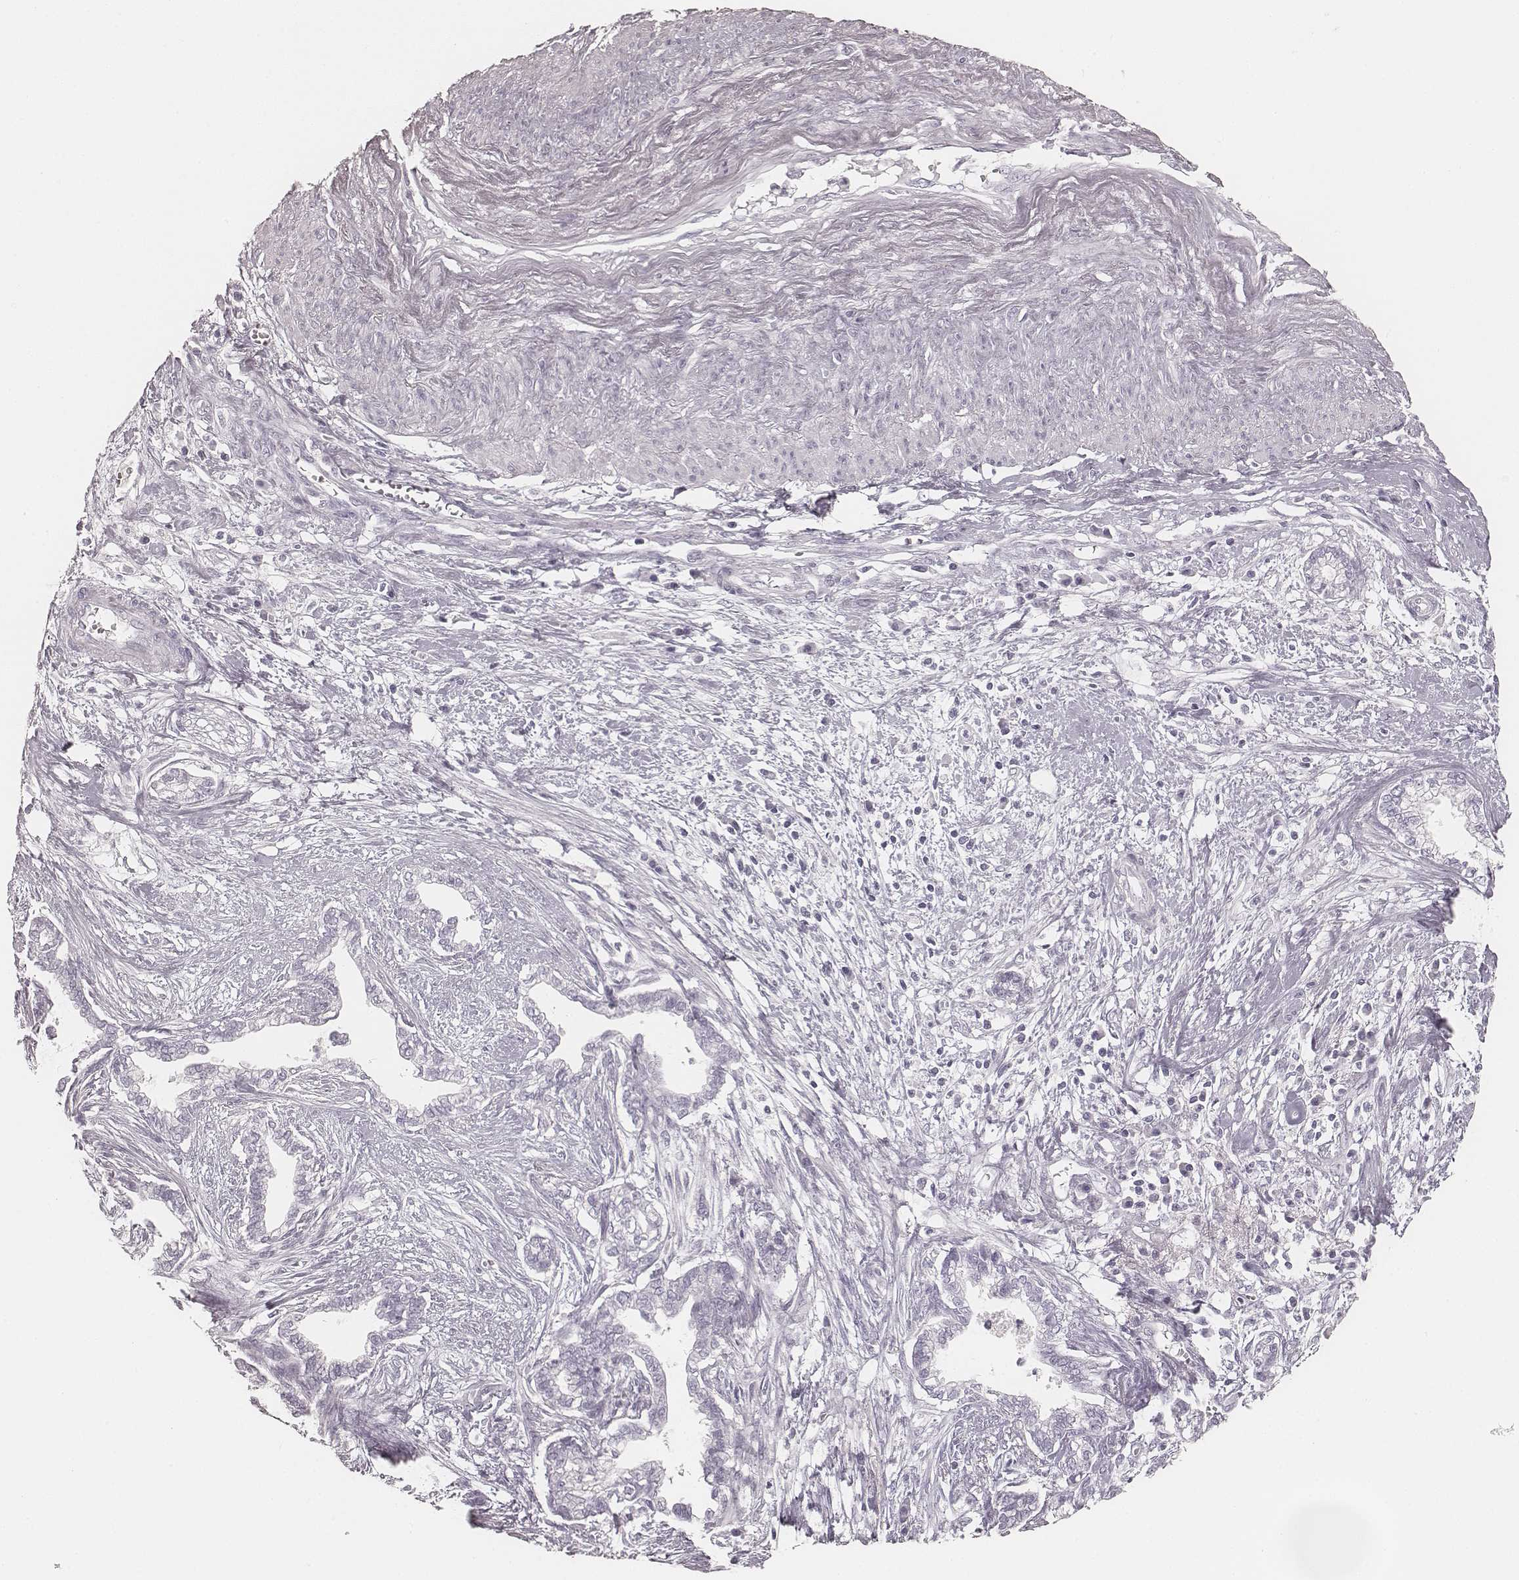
{"staining": {"intensity": "negative", "quantity": "none", "location": "none"}, "tissue": "cervical cancer", "cell_type": "Tumor cells", "image_type": "cancer", "snomed": [{"axis": "morphology", "description": "Adenocarcinoma, NOS"}, {"axis": "topography", "description": "Cervix"}], "caption": "A high-resolution micrograph shows immunohistochemistry staining of cervical cancer, which shows no significant positivity in tumor cells. The staining is performed using DAB (3,3'-diaminobenzidine) brown chromogen with nuclei counter-stained in using hematoxylin.", "gene": "KRT72", "patient": {"sex": "female", "age": 62}}